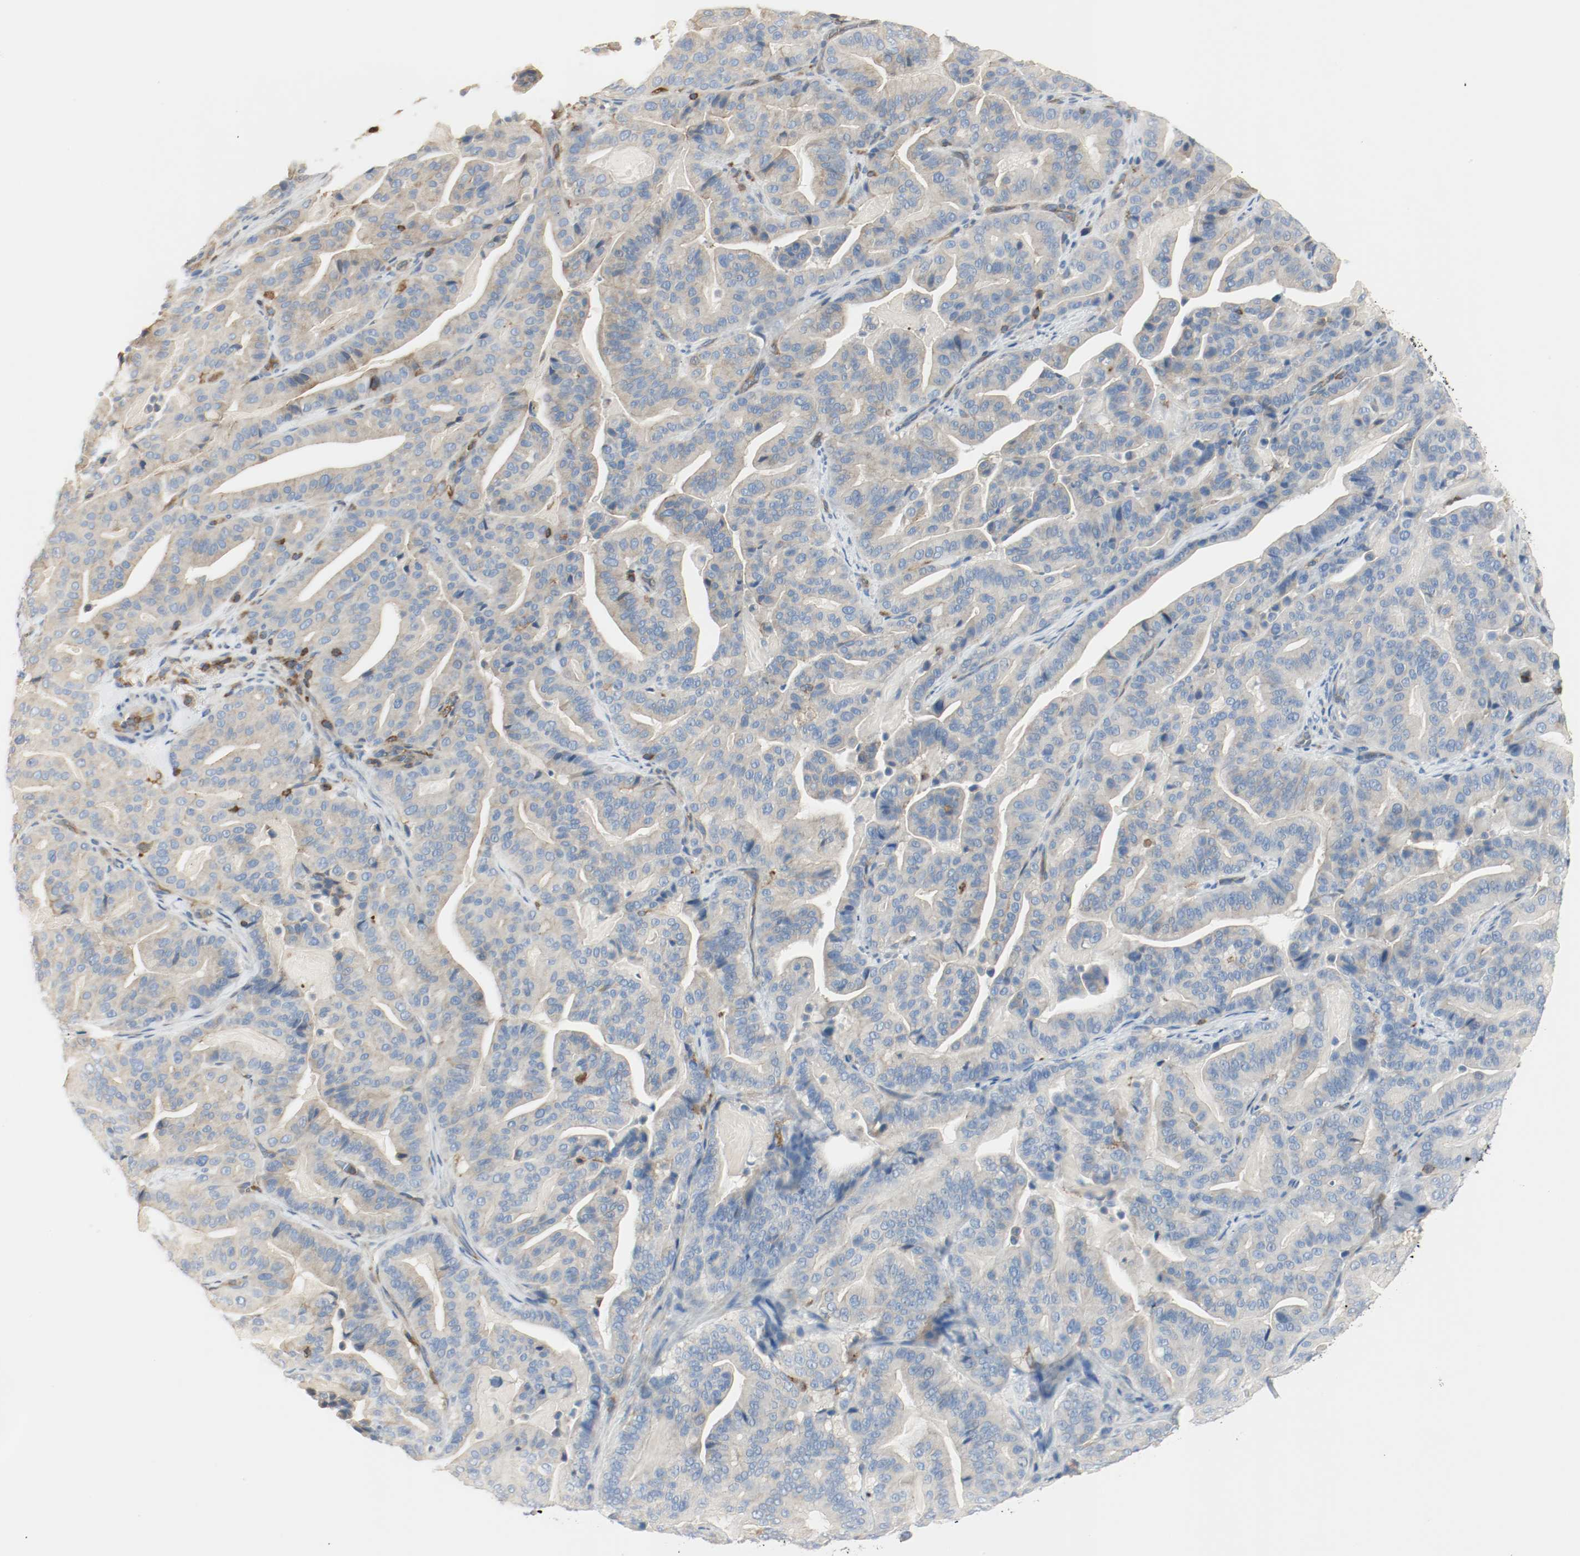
{"staining": {"intensity": "weak", "quantity": "25%-75%", "location": "cytoplasmic/membranous"}, "tissue": "pancreatic cancer", "cell_type": "Tumor cells", "image_type": "cancer", "snomed": [{"axis": "morphology", "description": "Adenocarcinoma, NOS"}, {"axis": "topography", "description": "Pancreas"}], "caption": "Protein staining of pancreatic adenocarcinoma tissue shows weak cytoplasmic/membranous positivity in approximately 25%-75% of tumor cells.", "gene": "ARPC1B", "patient": {"sex": "male", "age": 63}}